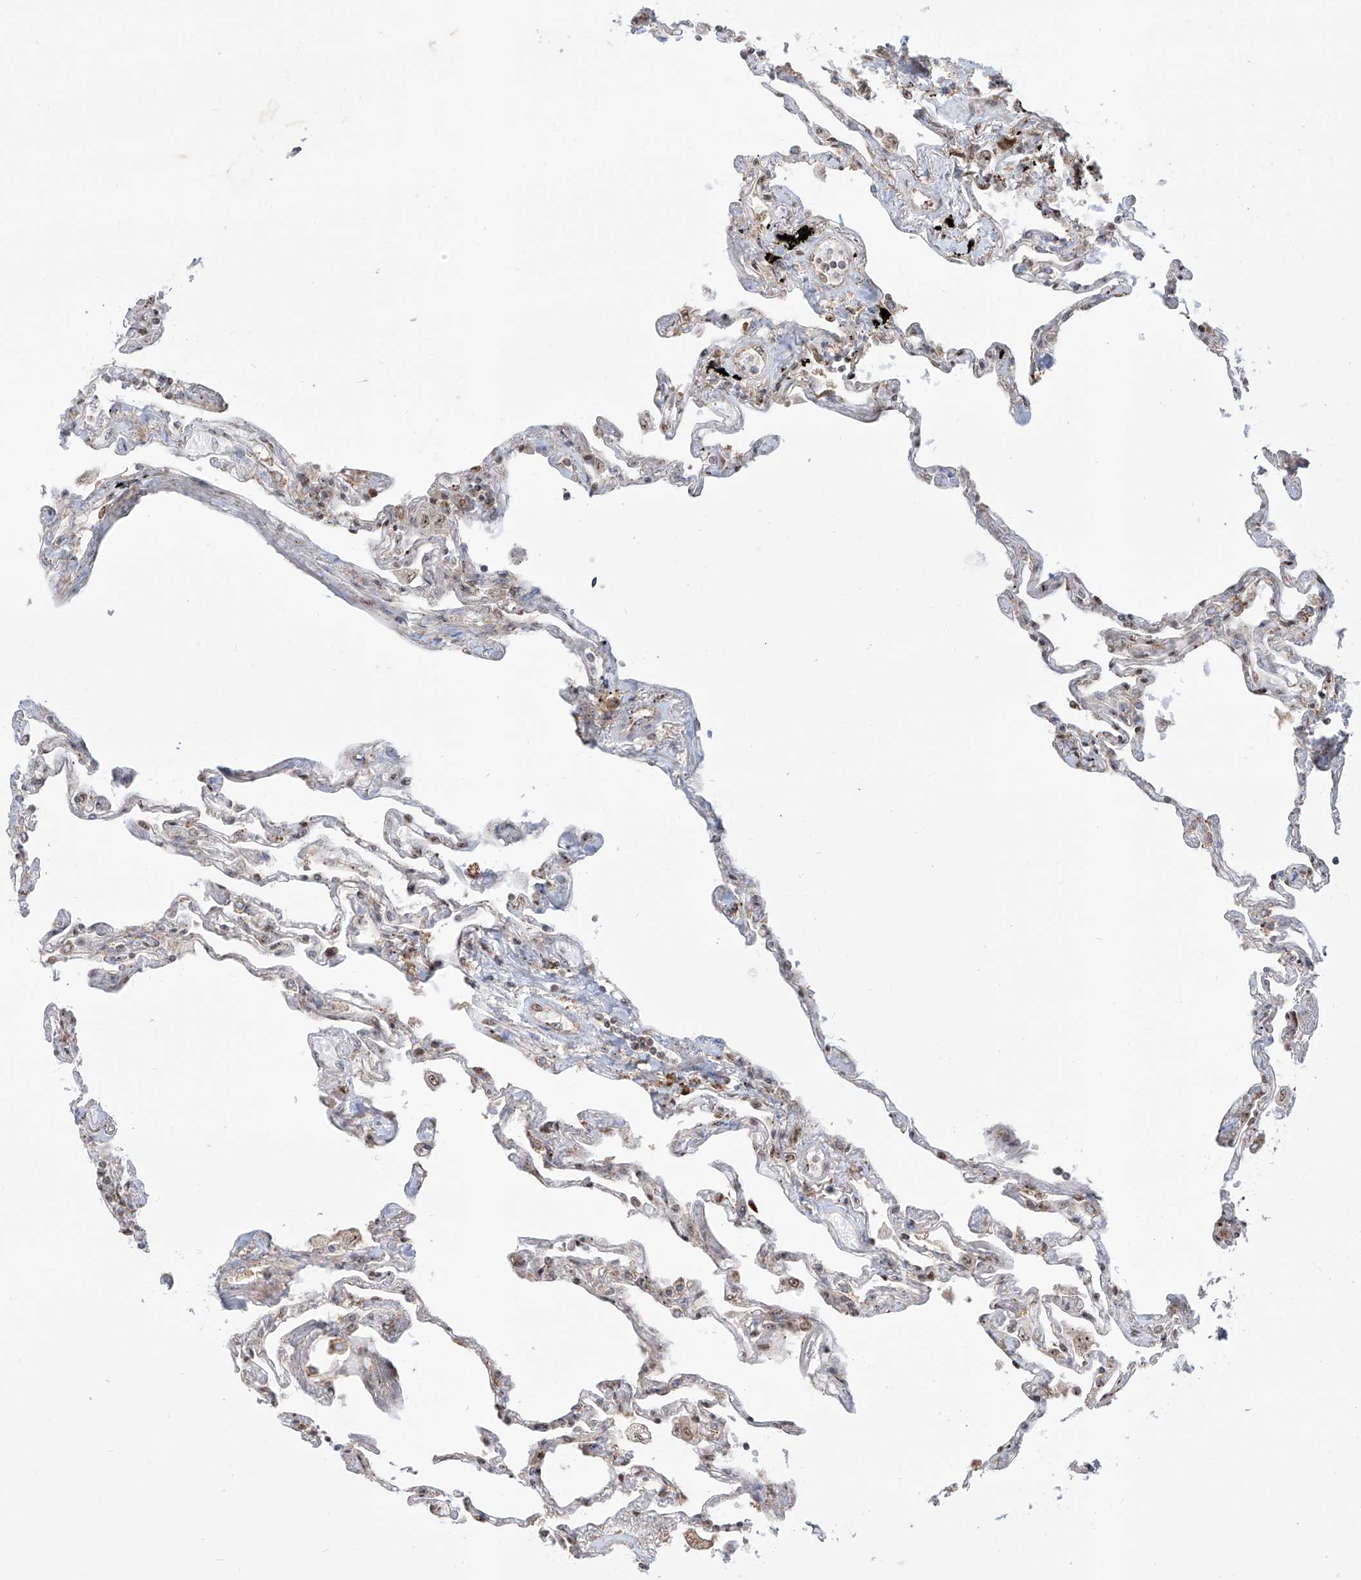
{"staining": {"intensity": "moderate", "quantity": "<25%", "location": "nuclear"}, "tissue": "lung", "cell_type": "Alveolar cells", "image_type": "normal", "snomed": [{"axis": "morphology", "description": "Normal tissue, NOS"}, {"axis": "topography", "description": "Lung"}], "caption": "A low amount of moderate nuclear expression is identified in about <25% of alveolar cells in unremarkable lung. The protein is shown in brown color, while the nuclei are stained blue.", "gene": "ZBTB8A", "patient": {"sex": "female", "age": 67}}